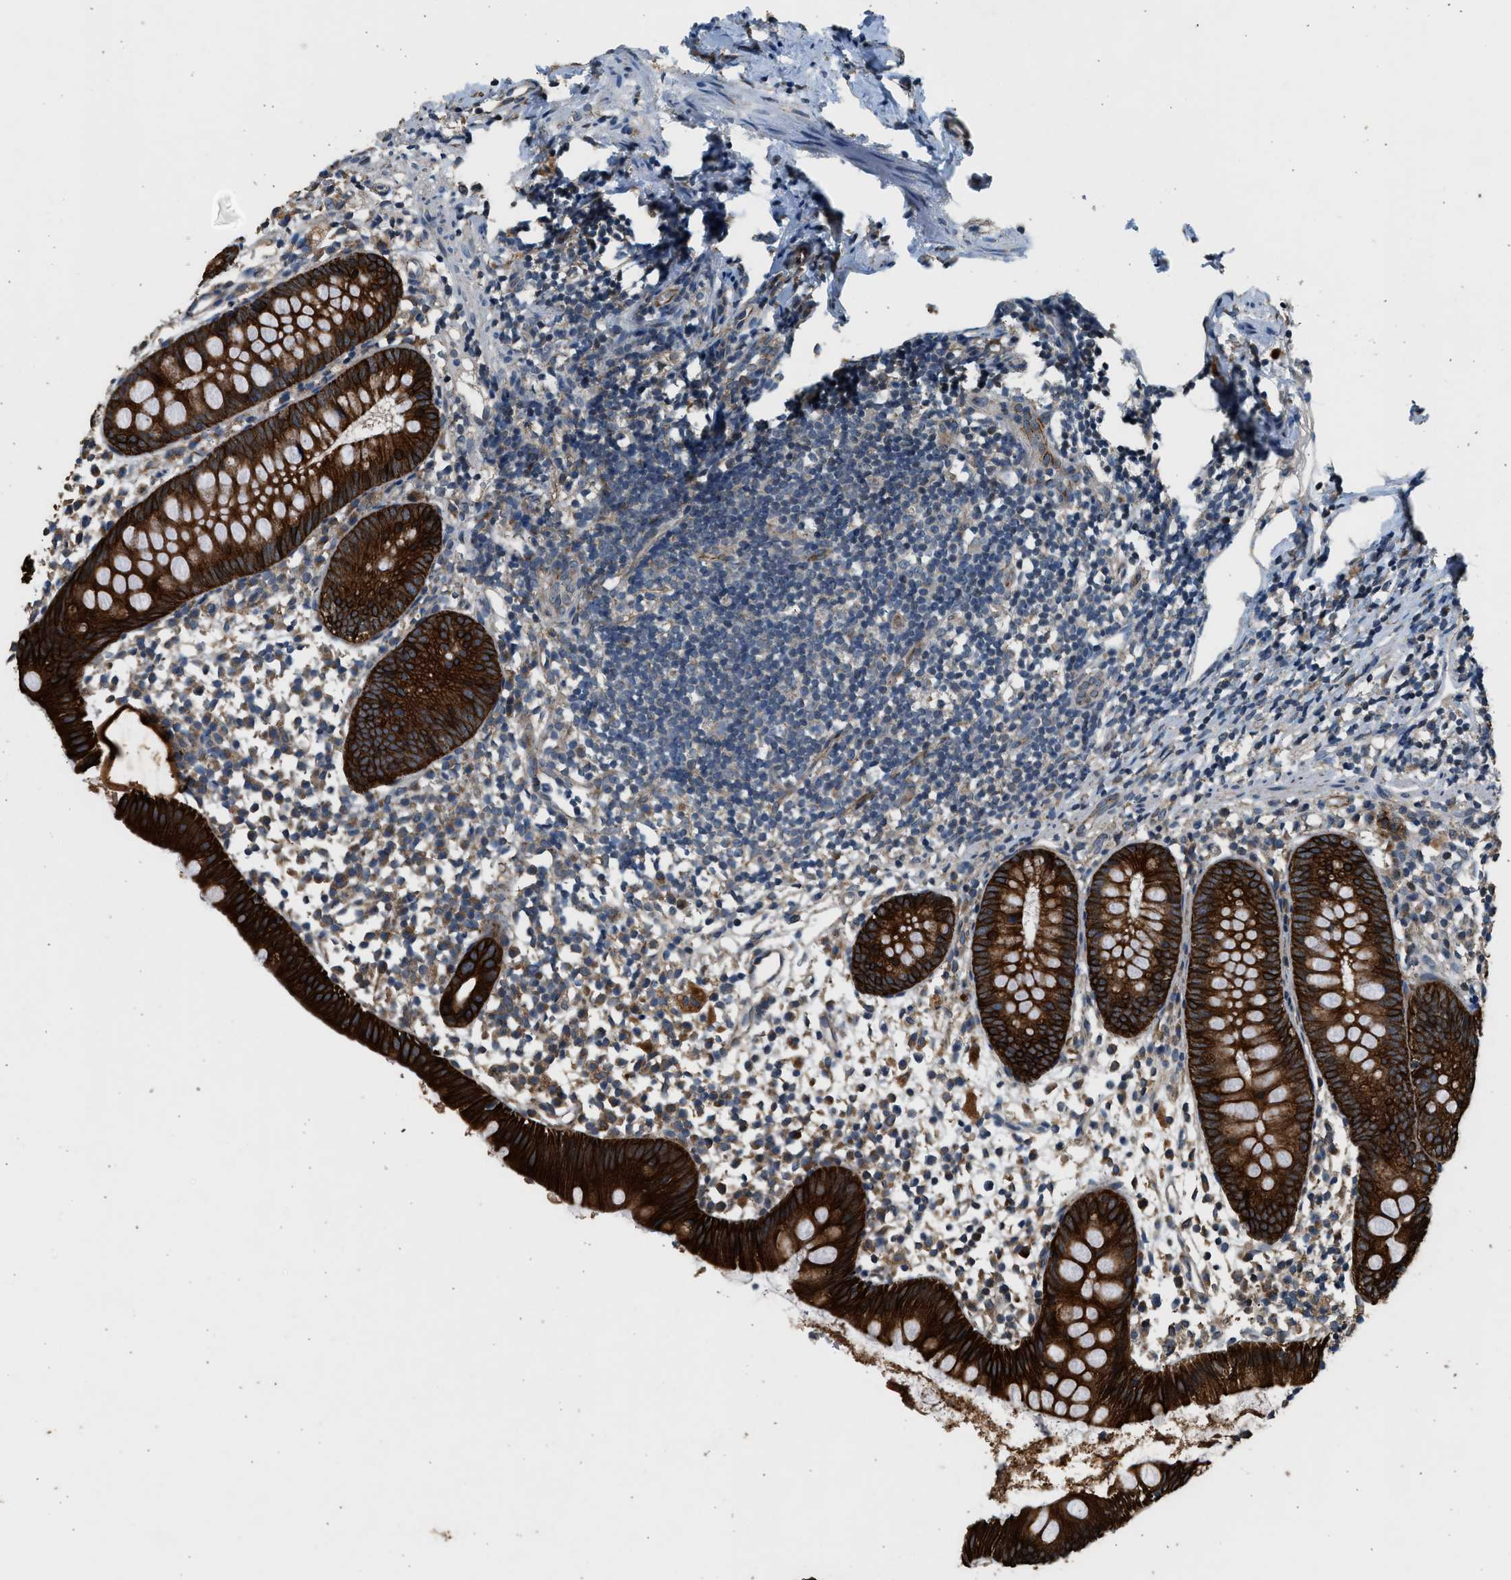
{"staining": {"intensity": "strong", "quantity": ">75%", "location": "cytoplasmic/membranous"}, "tissue": "appendix", "cell_type": "Glandular cells", "image_type": "normal", "snomed": [{"axis": "morphology", "description": "Normal tissue, NOS"}, {"axis": "topography", "description": "Appendix"}], "caption": "This histopathology image reveals IHC staining of unremarkable human appendix, with high strong cytoplasmic/membranous expression in approximately >75% of glandular cells.", "gene": "PCLO", "patient": {"sex": "female", "age": 20}}